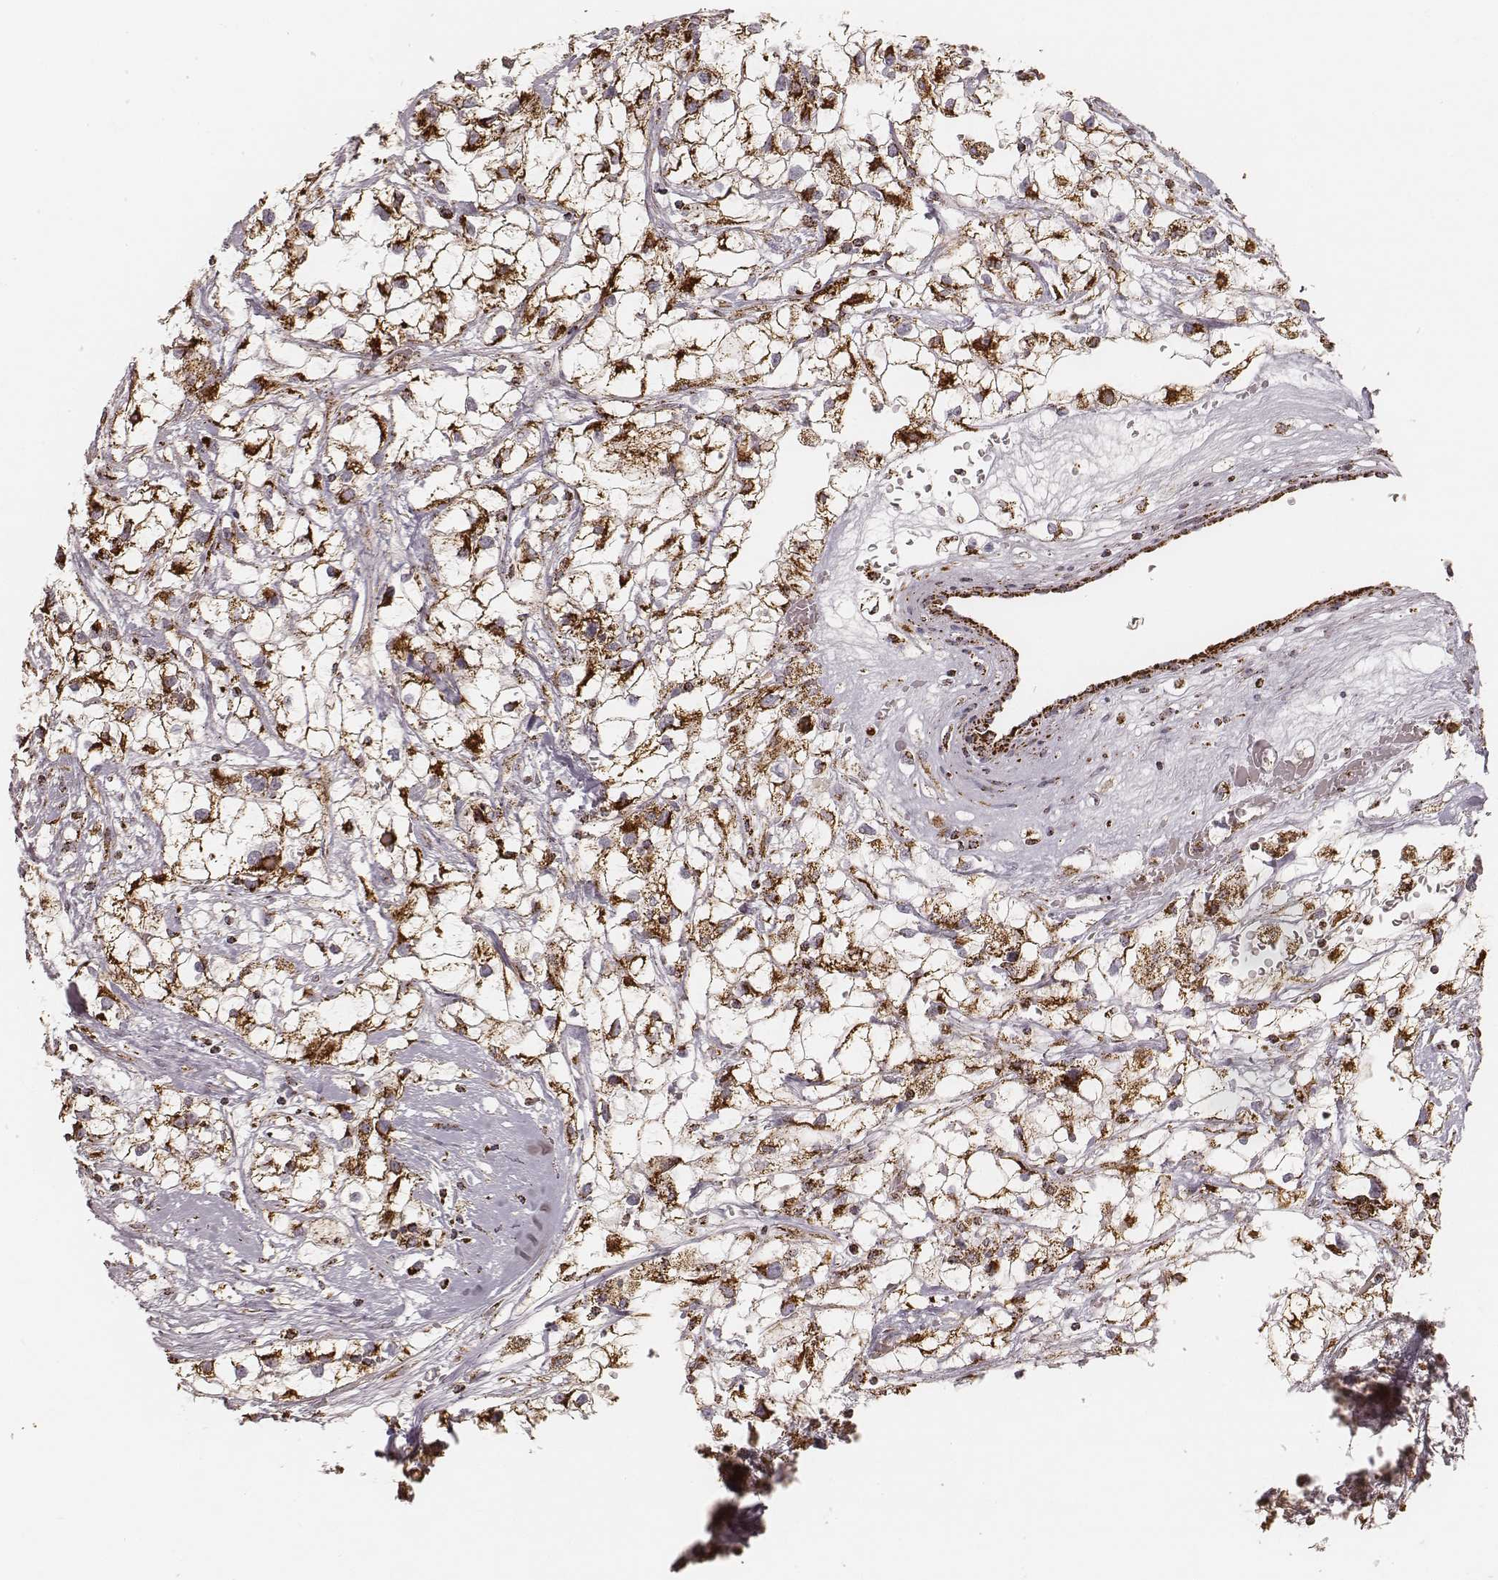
{"staining": {"intensity": "strong", "quantity": ">75%", "location": "cytoplasmic/membranous"}, "tissue": "renal cancer", "cell_type": "Tumor cells", "image_type": "cancer", "snomed": [{"axis": "morphology", "description": "Adenocarcinoma, NOS"}, {"axis": "topography", "description": "Kidney"}], "caption": "IHC image of human renal cancer stained for a protein (brown), which demonstrates high levels of strong cytoplasmic/membranous positivity in approximately >75% of tumor cells.", "gene": "CS", "patient": {"sex": "male", "age": 59}}